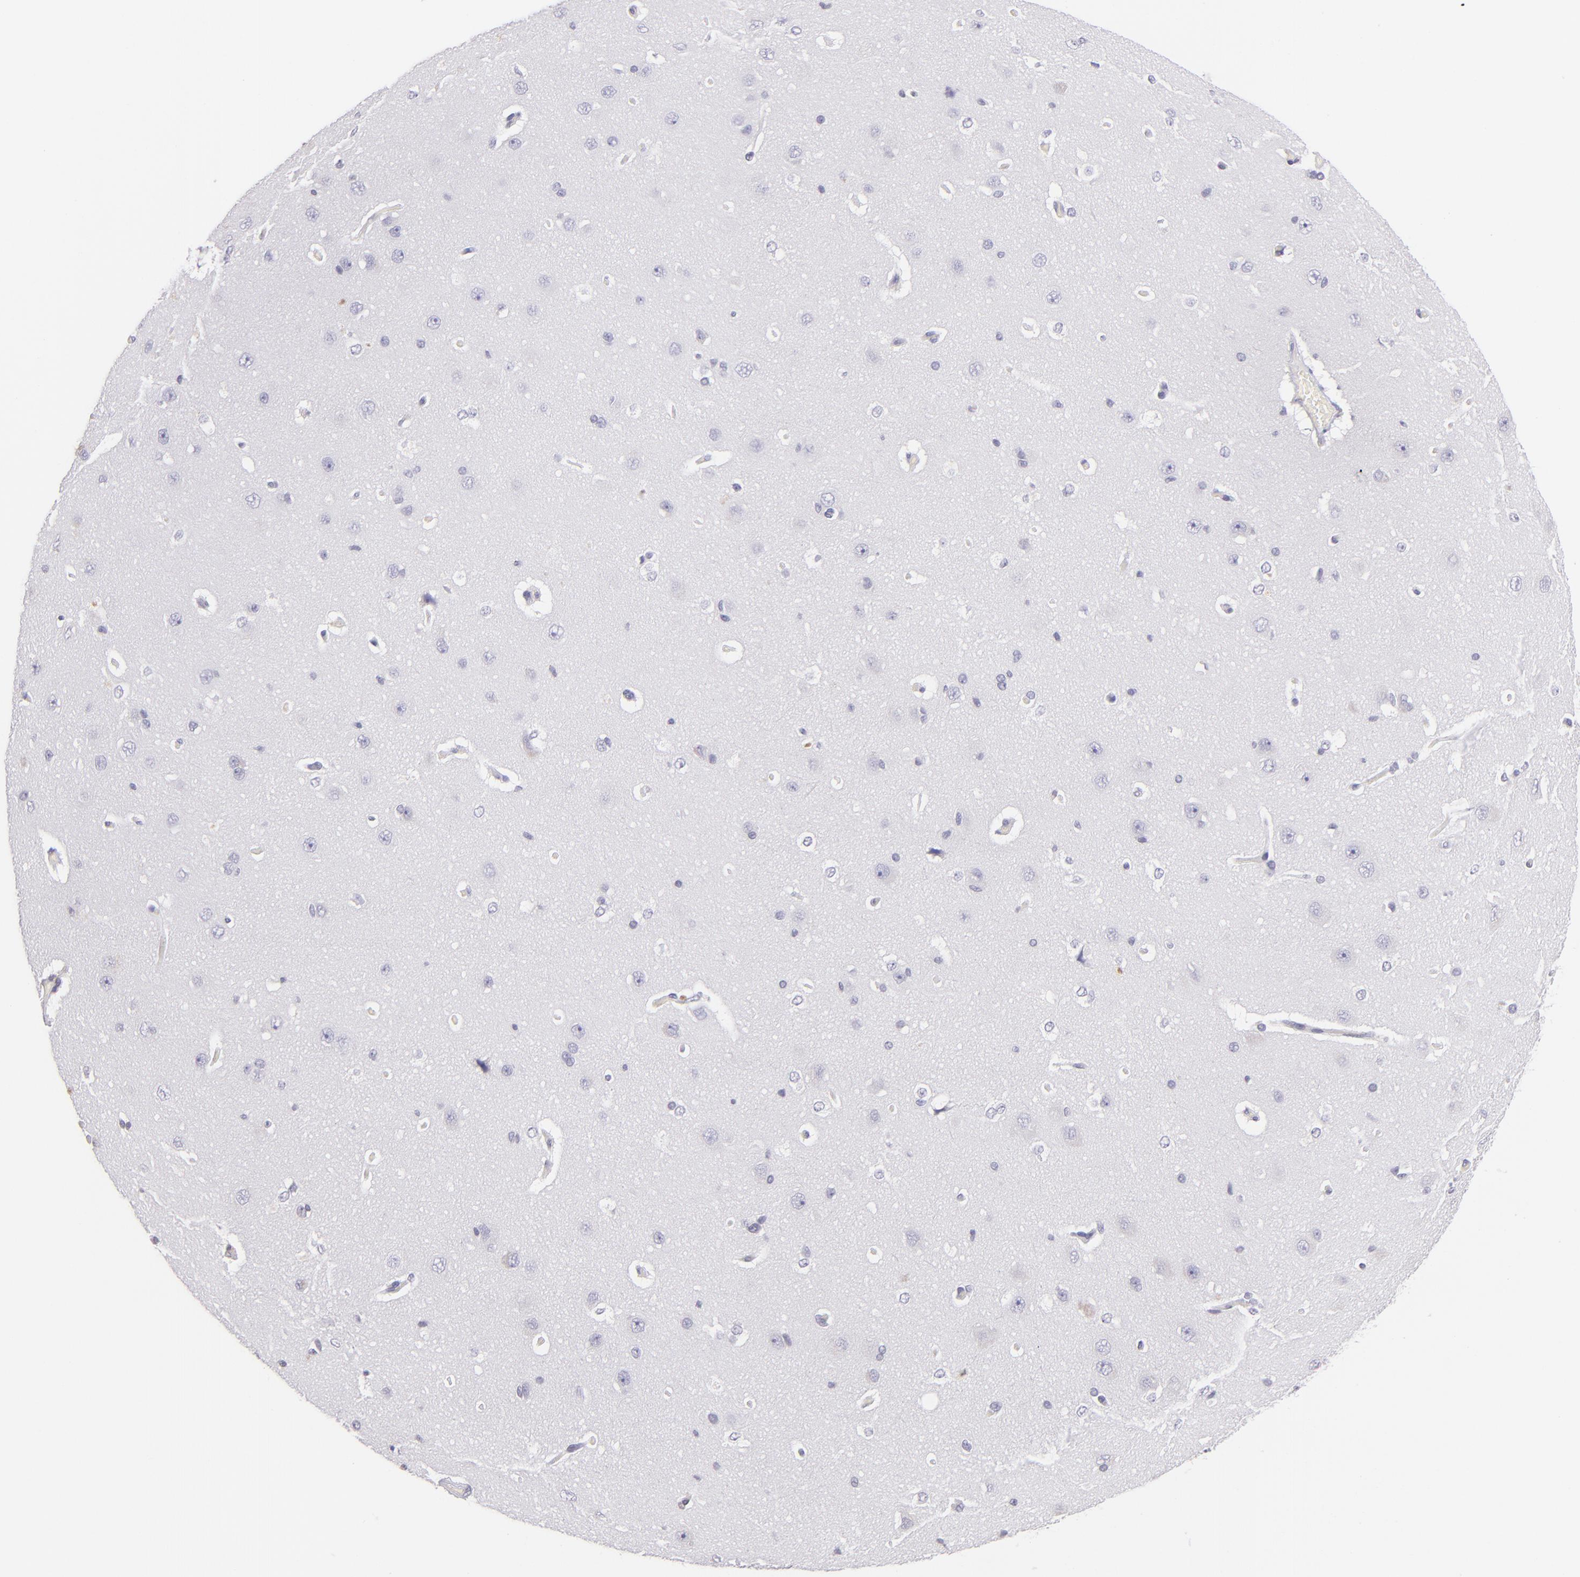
{"staining": {"intensity": "negative", "quantity": "none", "location": "none"}, "tissue": "cerebral cortex", "cell_type": "Endothelial cells", "image_type": "normal", "snomed": [{"axis": "morphology", "description": "Normal tissue, NOS"}, {"axis": "topography", "description": "Cerebral cortex"}], "caption": "Image shows no significant protein expression in endothelial cells of benign cerebral cortex. (Brightfield microscopy of DAB immunohistochemistry (IHC) at high magnification).", "gene": "IL2RA", "patient": {"sex": "female", "age": 45}}